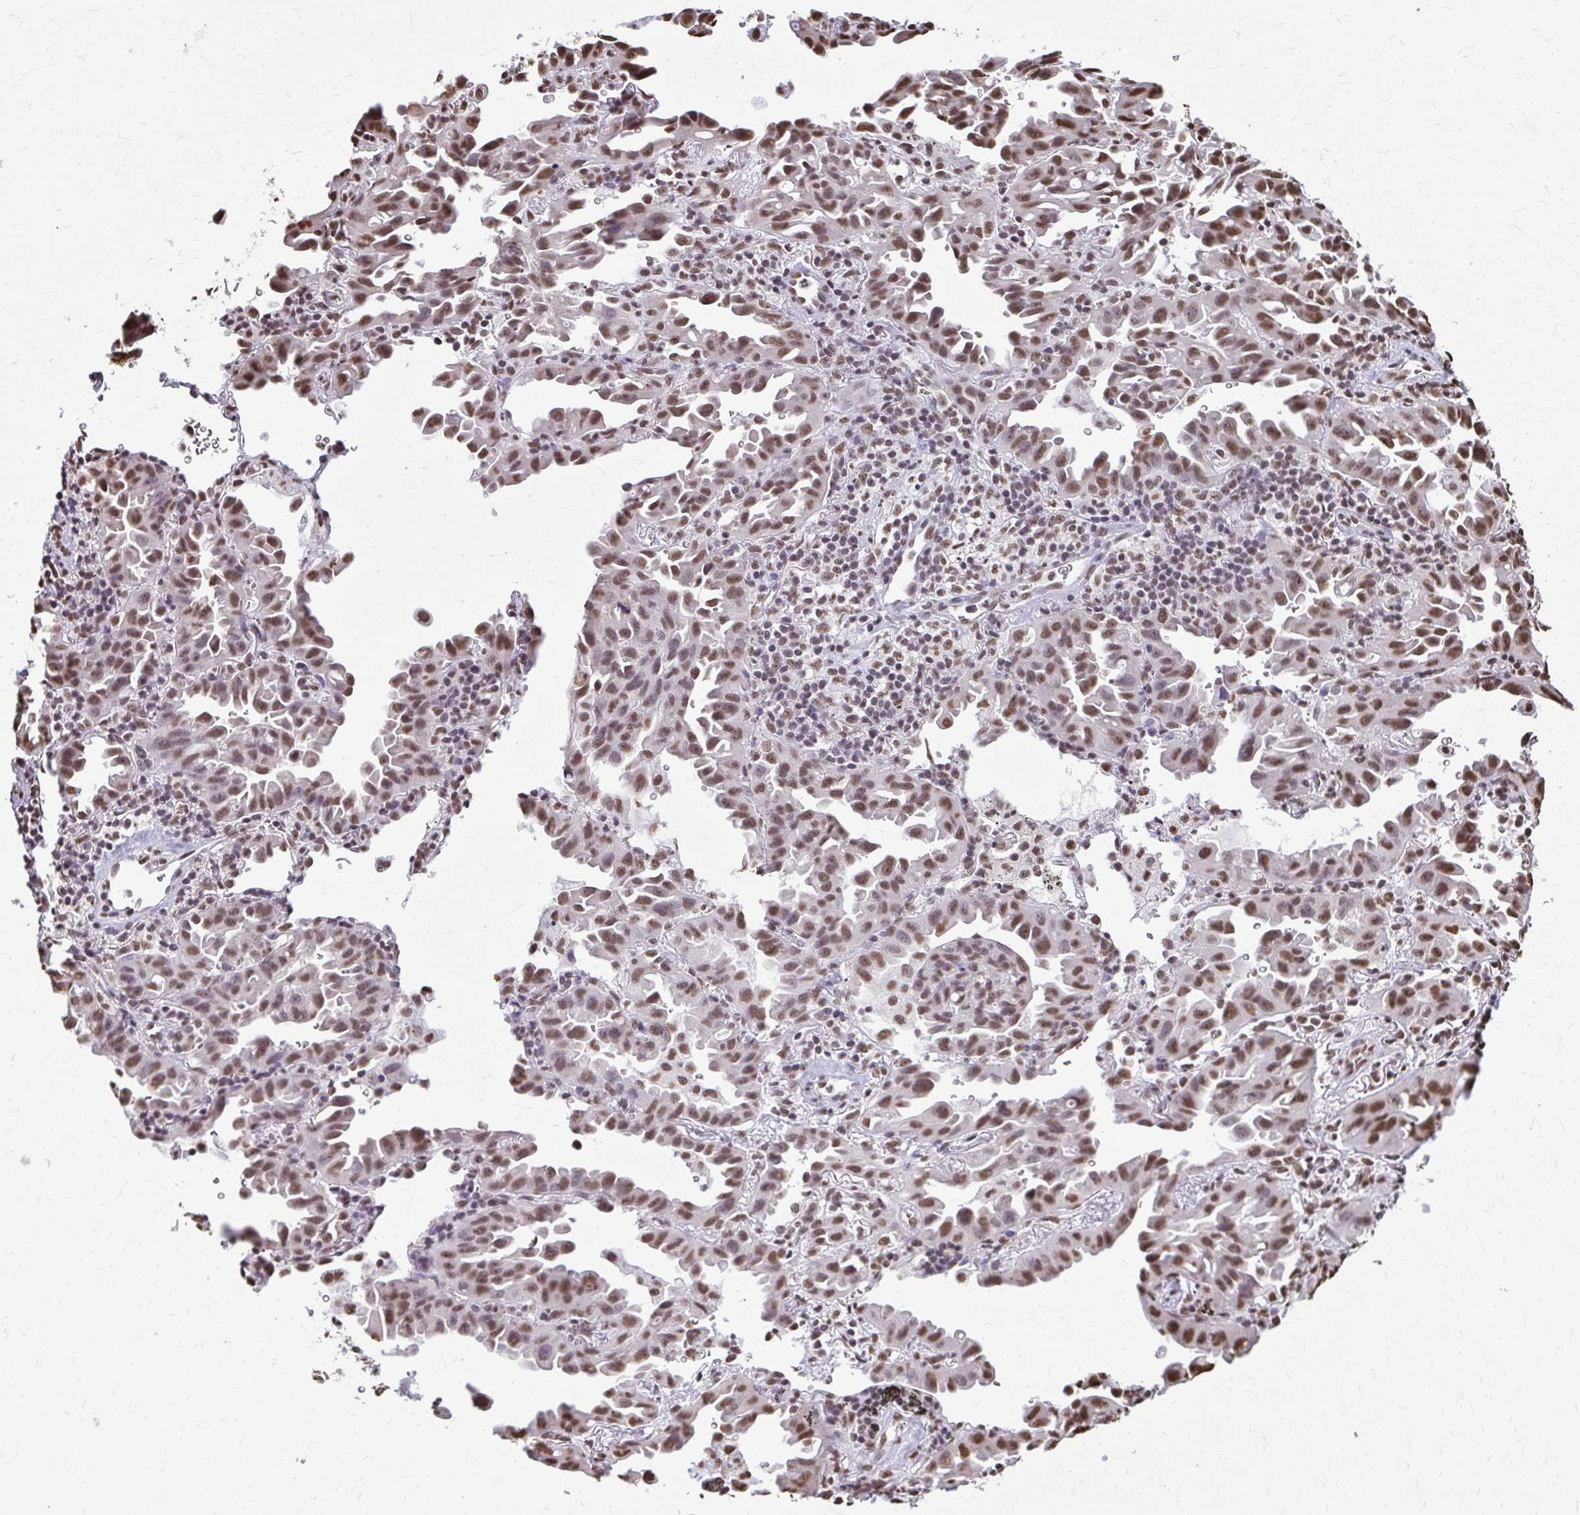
{"staining": {"intensity": "moderate", "quantity": ">75%", "location": "nuclear"}, "tissue": "lung cancer", "cell_type": "Tumor cells", "image_type": "cancer", "snomed": [{"axis": "morphology", "description": "Adenocarcinoma, NOS"}, {"axis": "topography", "description": "Lung"}], "caption": "A brown stain shows moderate nuclear staining of a protein in lung cancer (adenocarcinoma) tumor cells. Ihc stains the protein in brown and the nuclei are stained blue.", "gene": "SNRPA", "patient": {"sex": "male", "age": 68}}